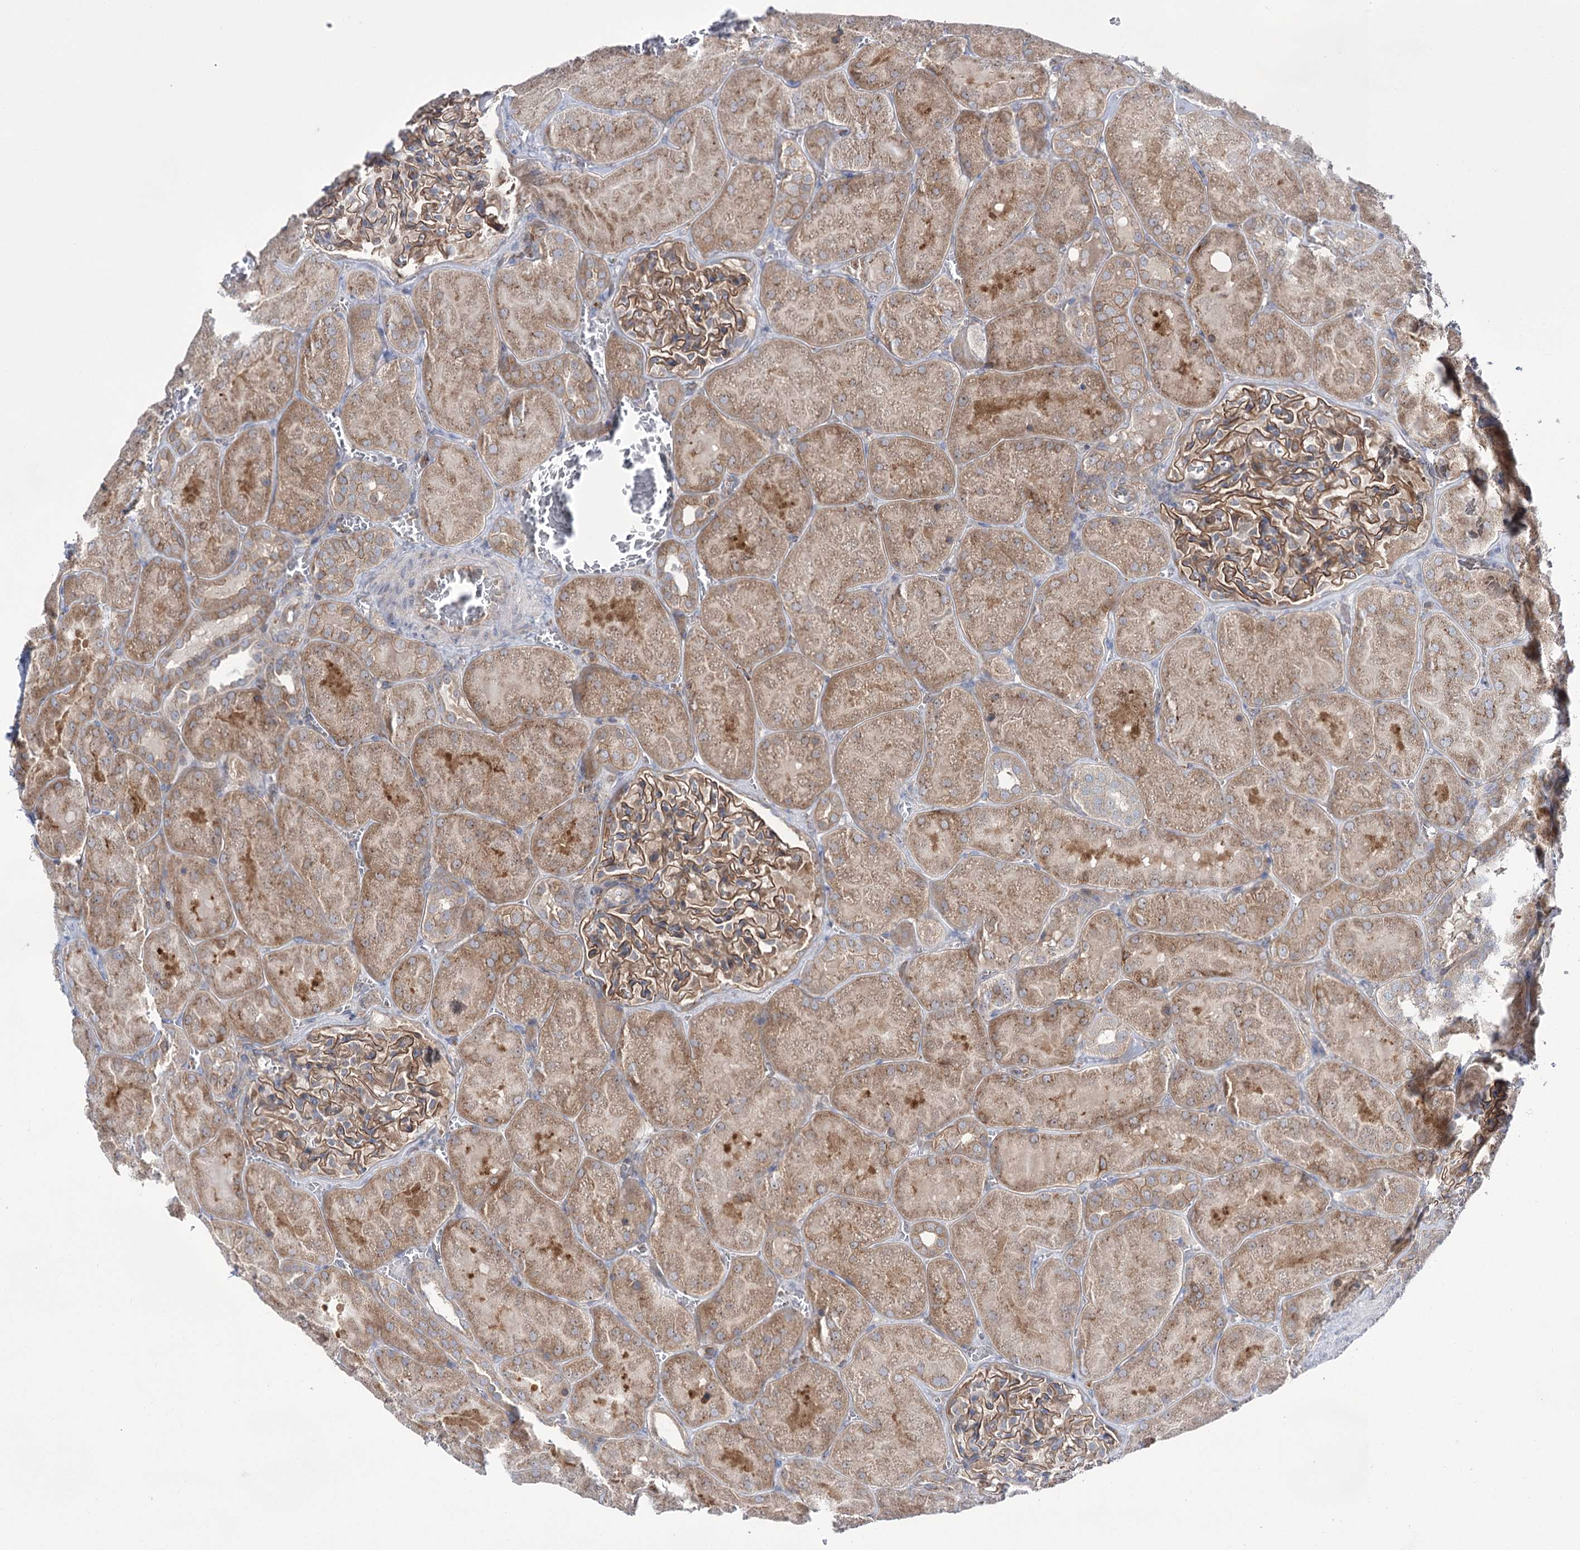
{"staining": {"intensity": "moderate", "quantity": ">75%", "location": "cytoplasmic/membranous"}, "tissue": "kidney", "cell_type": "Cells in glomeruli", "image_type": "normal", "snomed": [{"axis": "morphology", "description": "Normal tissue, NOS"}, {"axis": "topography", "description": "Kidney"}], "caption": "IHC histopathology image of benign kidney: human kidney stained using IHC shows medium levels of moderate protein expression localized specifically in the cytoplasmic/membranous of cells in glomeruli, appearing as a cytoplasmic/membranous brown color.", "gene": "ZNF622", "patient": {"sex": "male", "age": 28}}